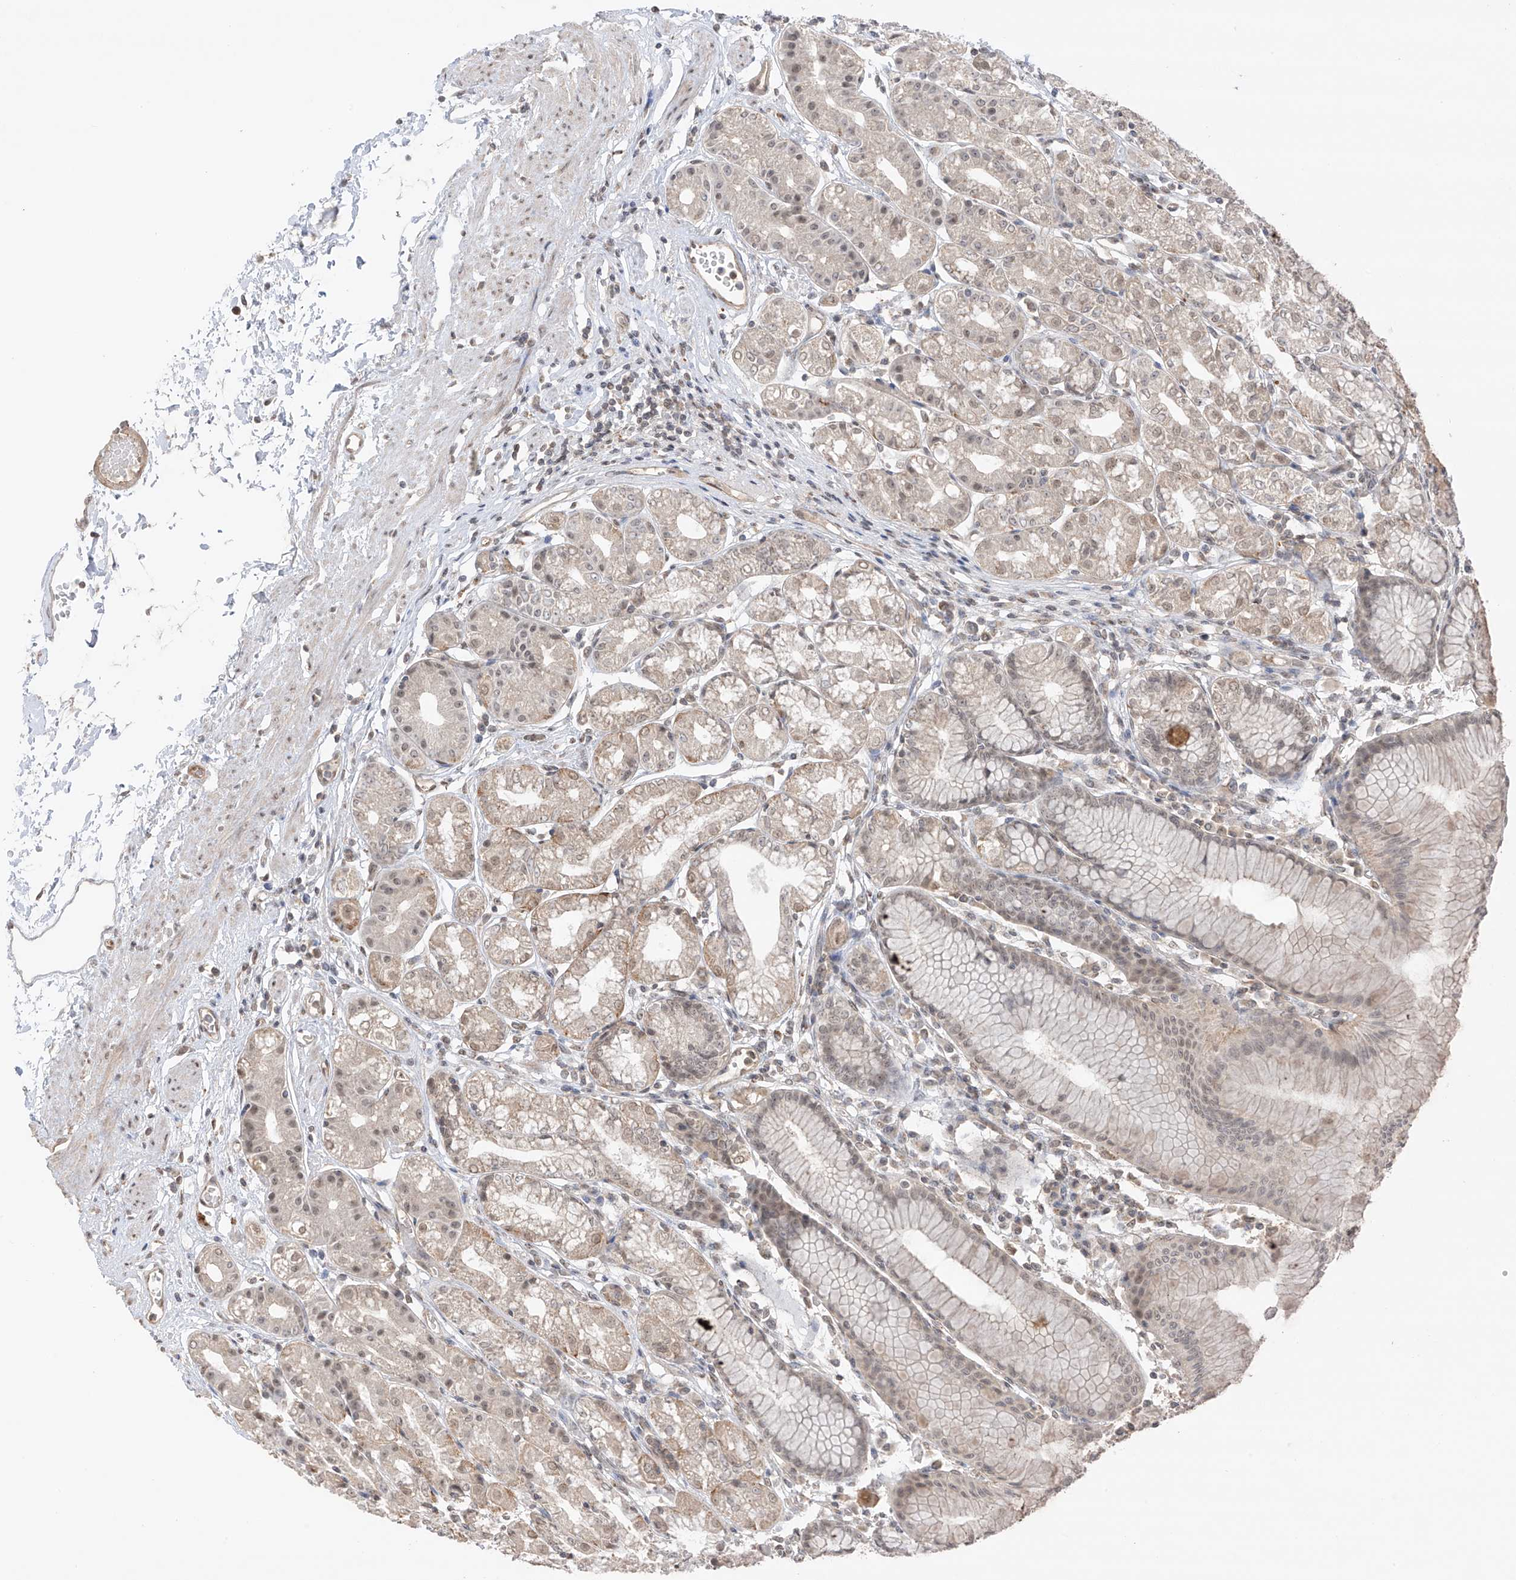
{"staining": {"intensity": "weak", "quantity": "25%-75%", "location": "cytoplasmic/membranous,nuclear"}, "tissue": "stomach", "cell_type": "Glandular cells", "image_type": "normal", "snomed": [{"axis": "morphology", "description": "Normal tissue, NOS"}, {"axis": "topography", "description": "Stomach"}], "caption": "IHC image of normal human stomach stained for a protein (brown), which displays low levels of weak cytoplasmic/membranous,nuclear expression in about 25%-75% of glandular cells.", "gene": "N4BP3", "patient": {"sex": "female", "age": 57}}